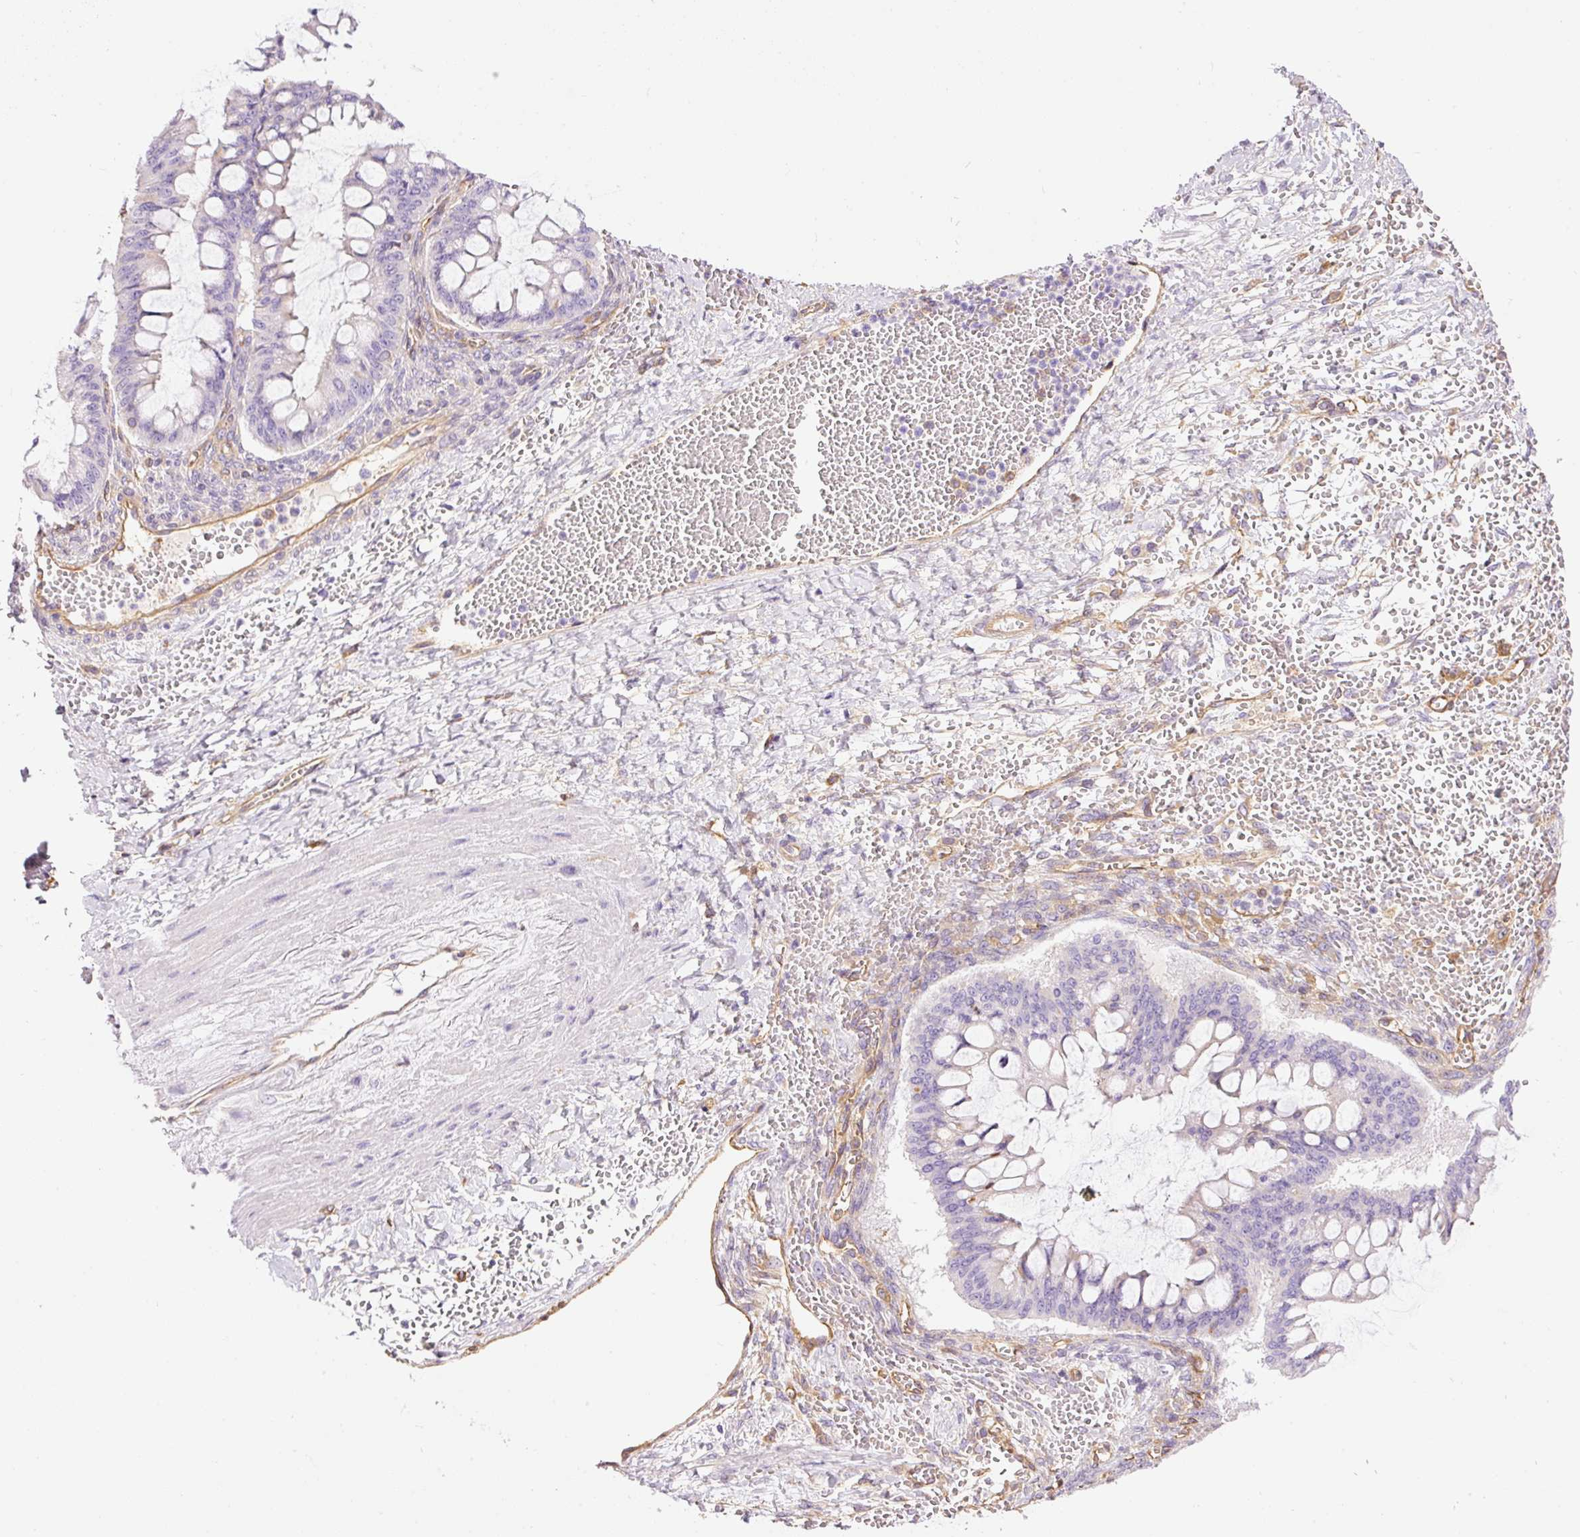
{"staining": {"intensity": "negative", "quantity": "none", "location": "none"}, "tissue": "ovarian cancer", "cell_type": "Tumor cells", "image_type": "cancer", "snomed": [{"axis": "morphology", "description": "Cystadenocarcinoma, mucinous, NOS"}, {"axis": "topography", "description": "Ovary"}], "caption": "Immunohistochemistry histopathology image of neoplastic tissue: ovarian mucinous cystadenocarcinoma stained with DAB exhibits no significant protein positivity in tumor cells.", "gene": "IL10RB", "patient": {"sex": "female", "age": 73}}